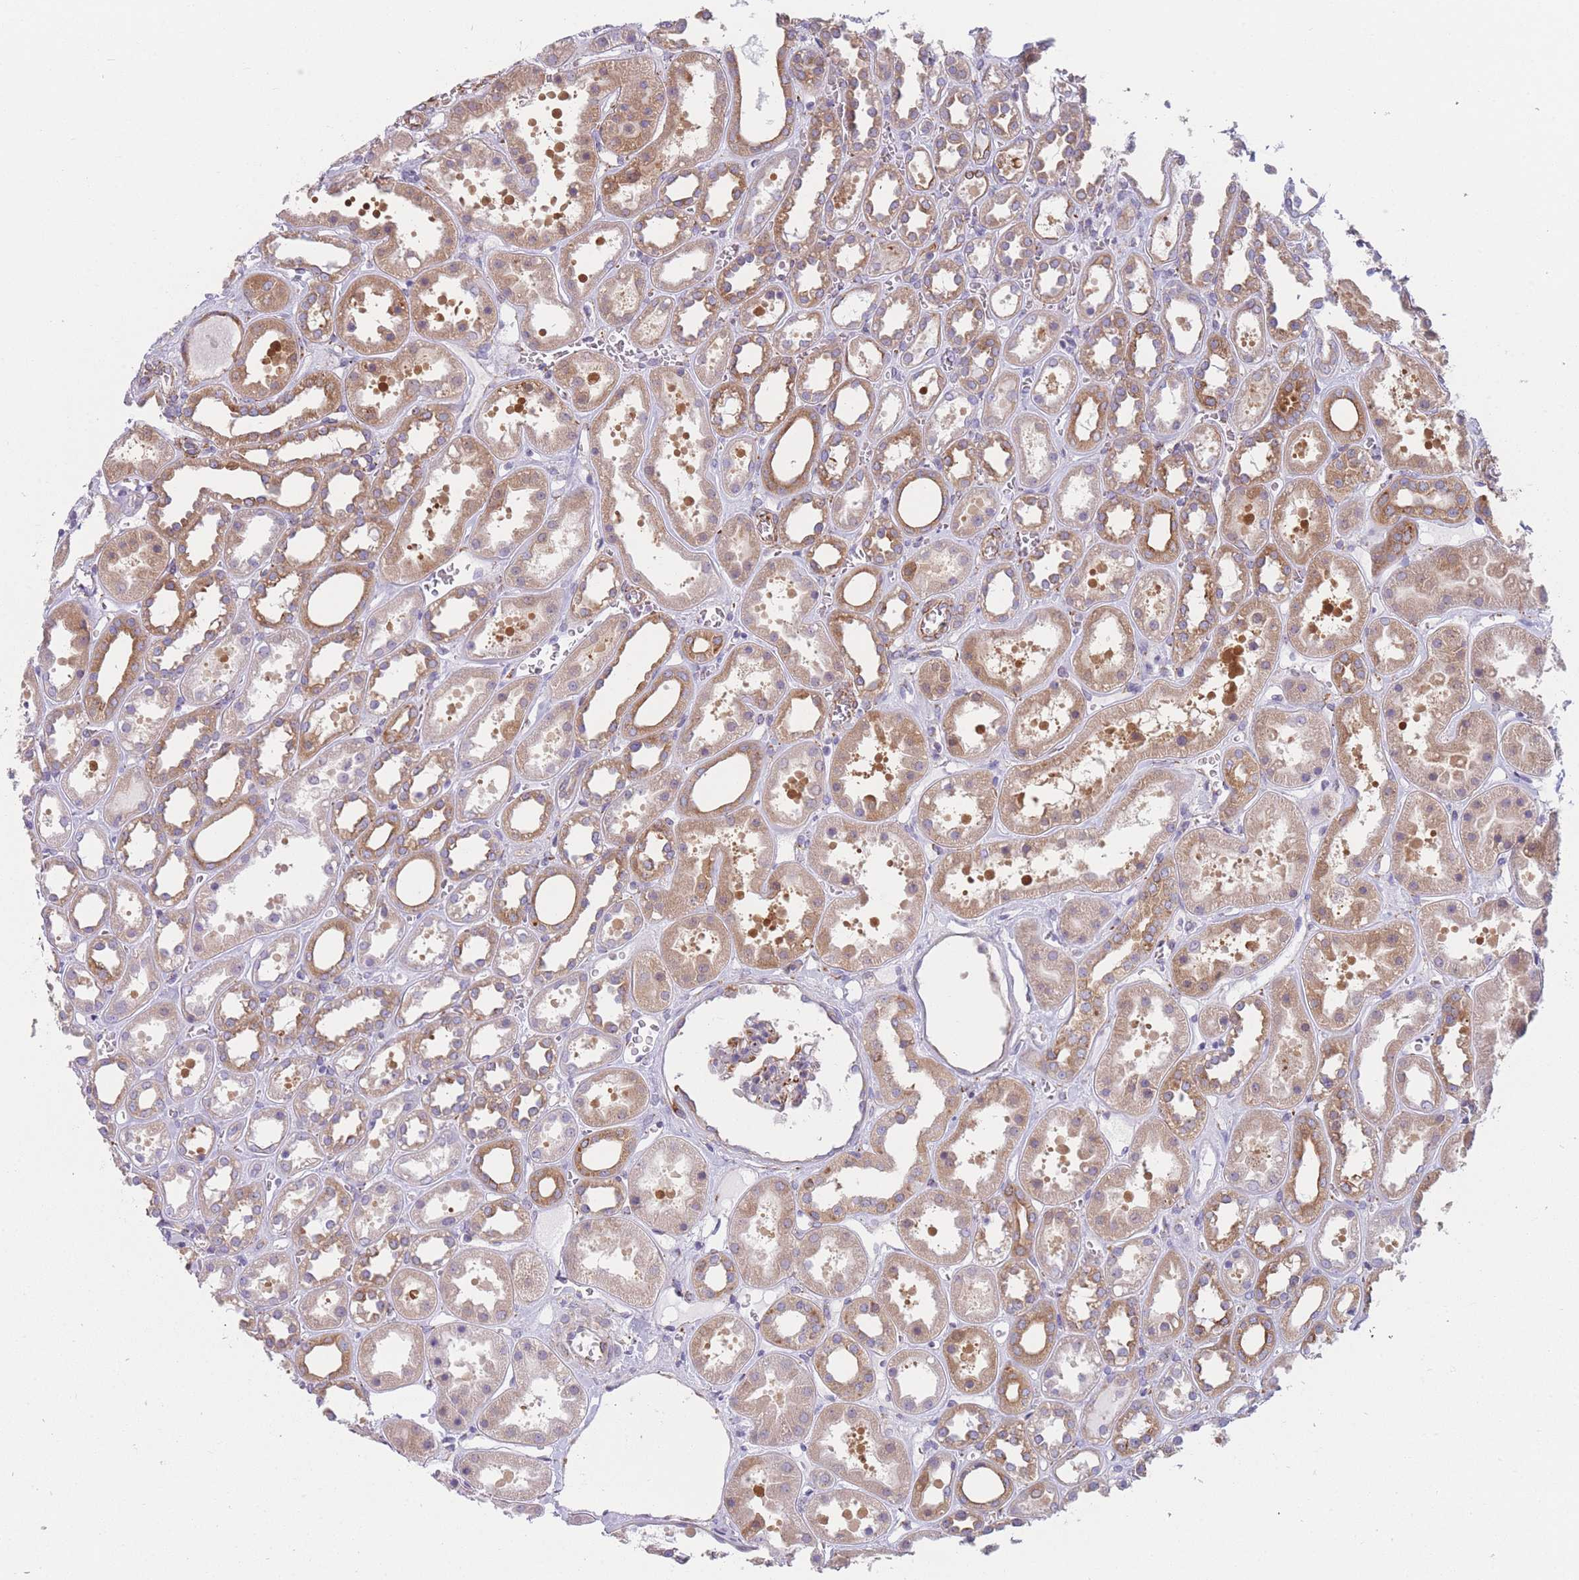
{"staining": {"intensity": "weak", "quantity": "25%-75%", "location": "cytoplasmic/membranous"}, "tissue": "kidney", "cell_type": "Cells in glomeruli", "image_type": "normal", "snomed": [{"axis": "morphology", "description": "Normal tissue, NOS"}, {"axis": "topography", "description": "Kidney"}], "caption": "This is a photomicrograph of IHC staining of unremarkable kidney, which shows weak expression in the cytoplasmic/membranous of cells in glomeruli.", "gene": "AK9", "patient": {"sex": "female", "age": 41}}